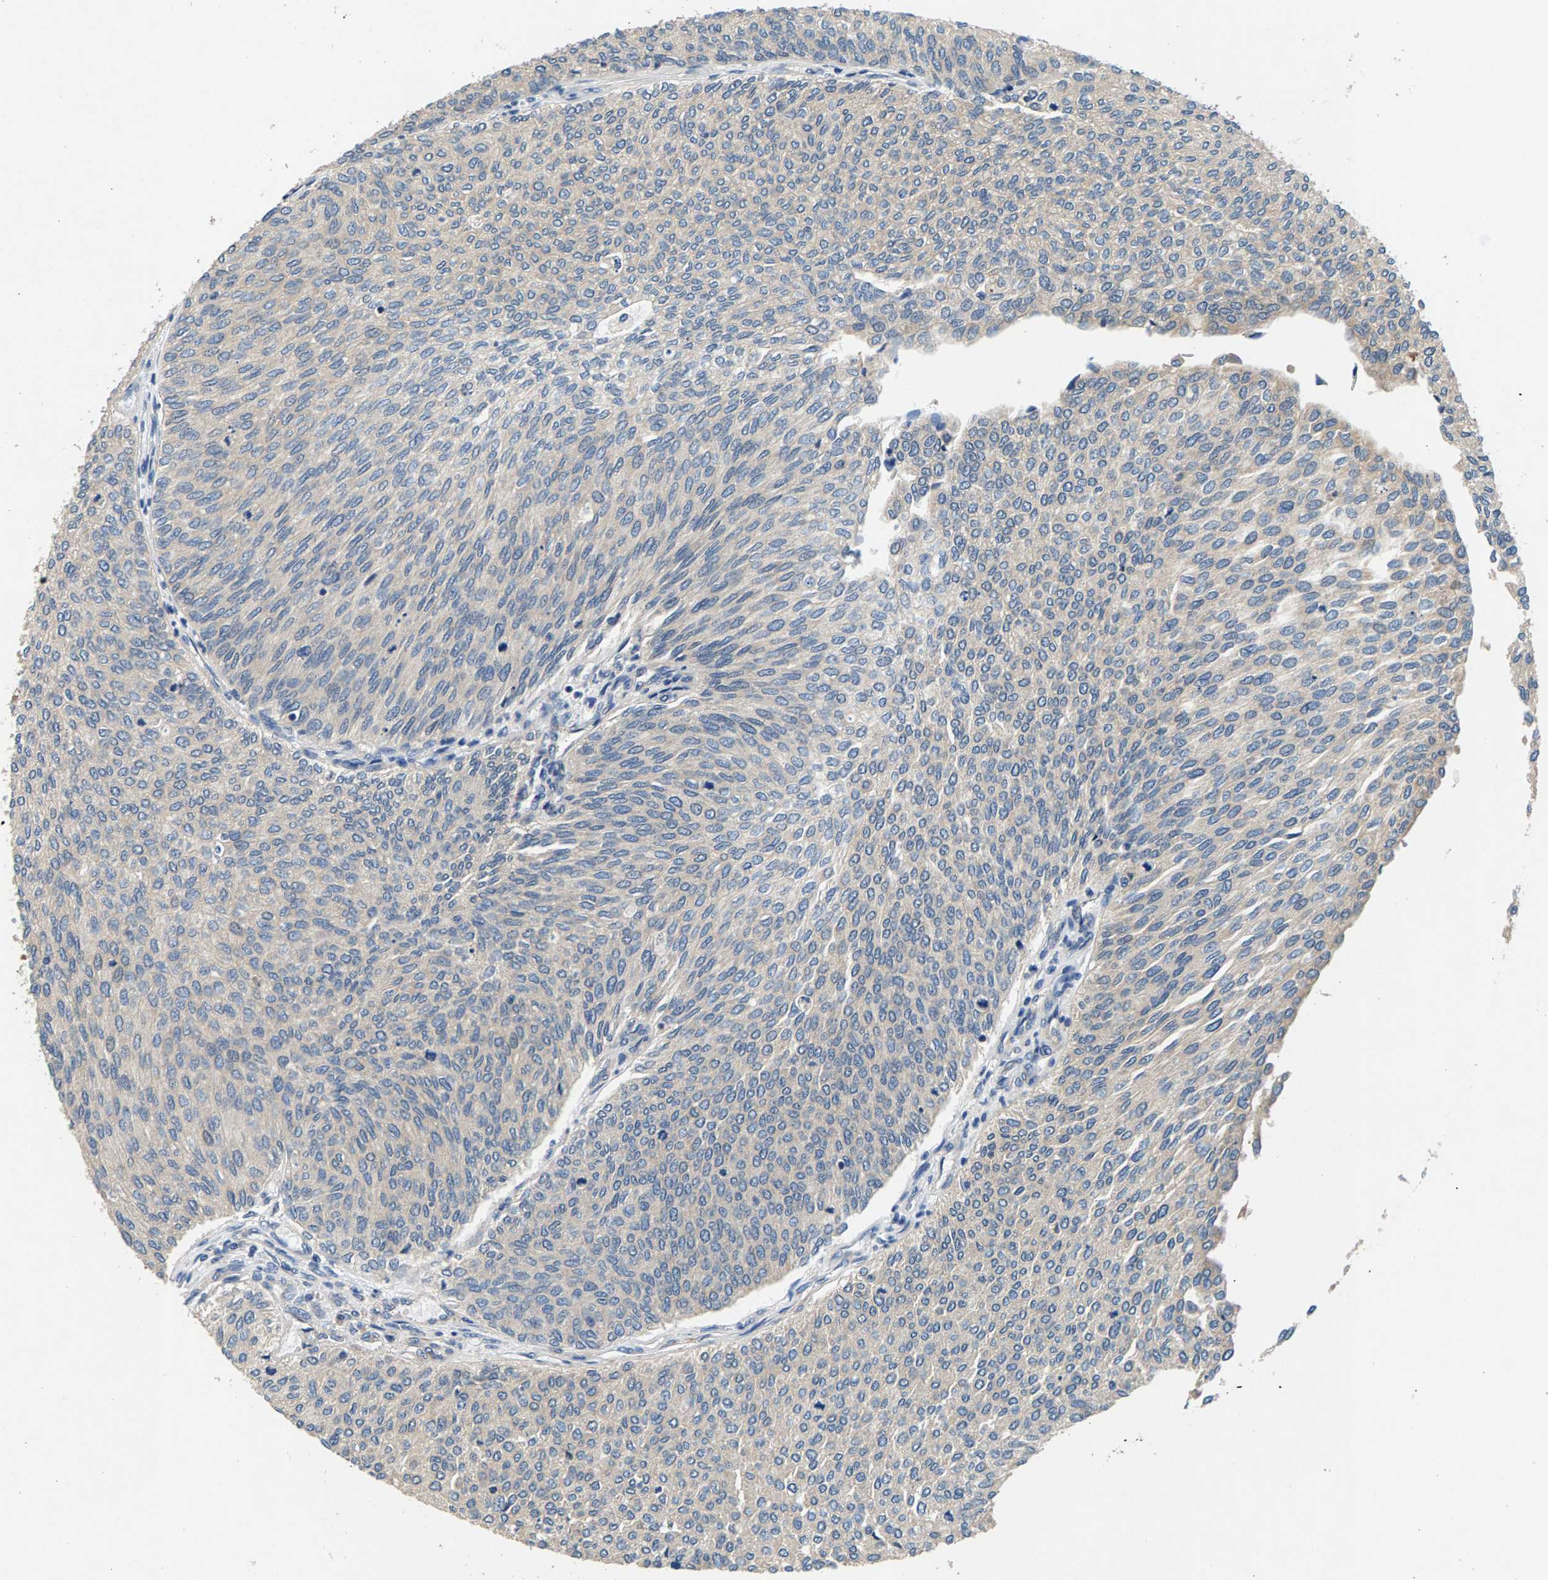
{"staining": {"intensity": "weak", "quantity": "25%-75%", "location": "cytoplasmic/membranous"}, "tissue": "urothelial cancer", "cell_type": "Tumor cells", "image_type": "cancer", "snomed": [{"axis": "morphology", "description": "Urothelial carcinoma, Low grade"}, {"axis": "topography", "description": "Urinary bladder"}], "caption": "IHC staining of urothelial cancer, which reveals low levels of weak cytoplasmic/membranous positivity in about 25%-75% of tumor cells indicating weak cytoplasmic/membranous protein positivity. The staining was performed using DAB (brown) for protein detection and nuclei were counterstained in hematoxylin (blue).", "gene": "NT5C", "patient": {"sex": "female", "age": 79}}